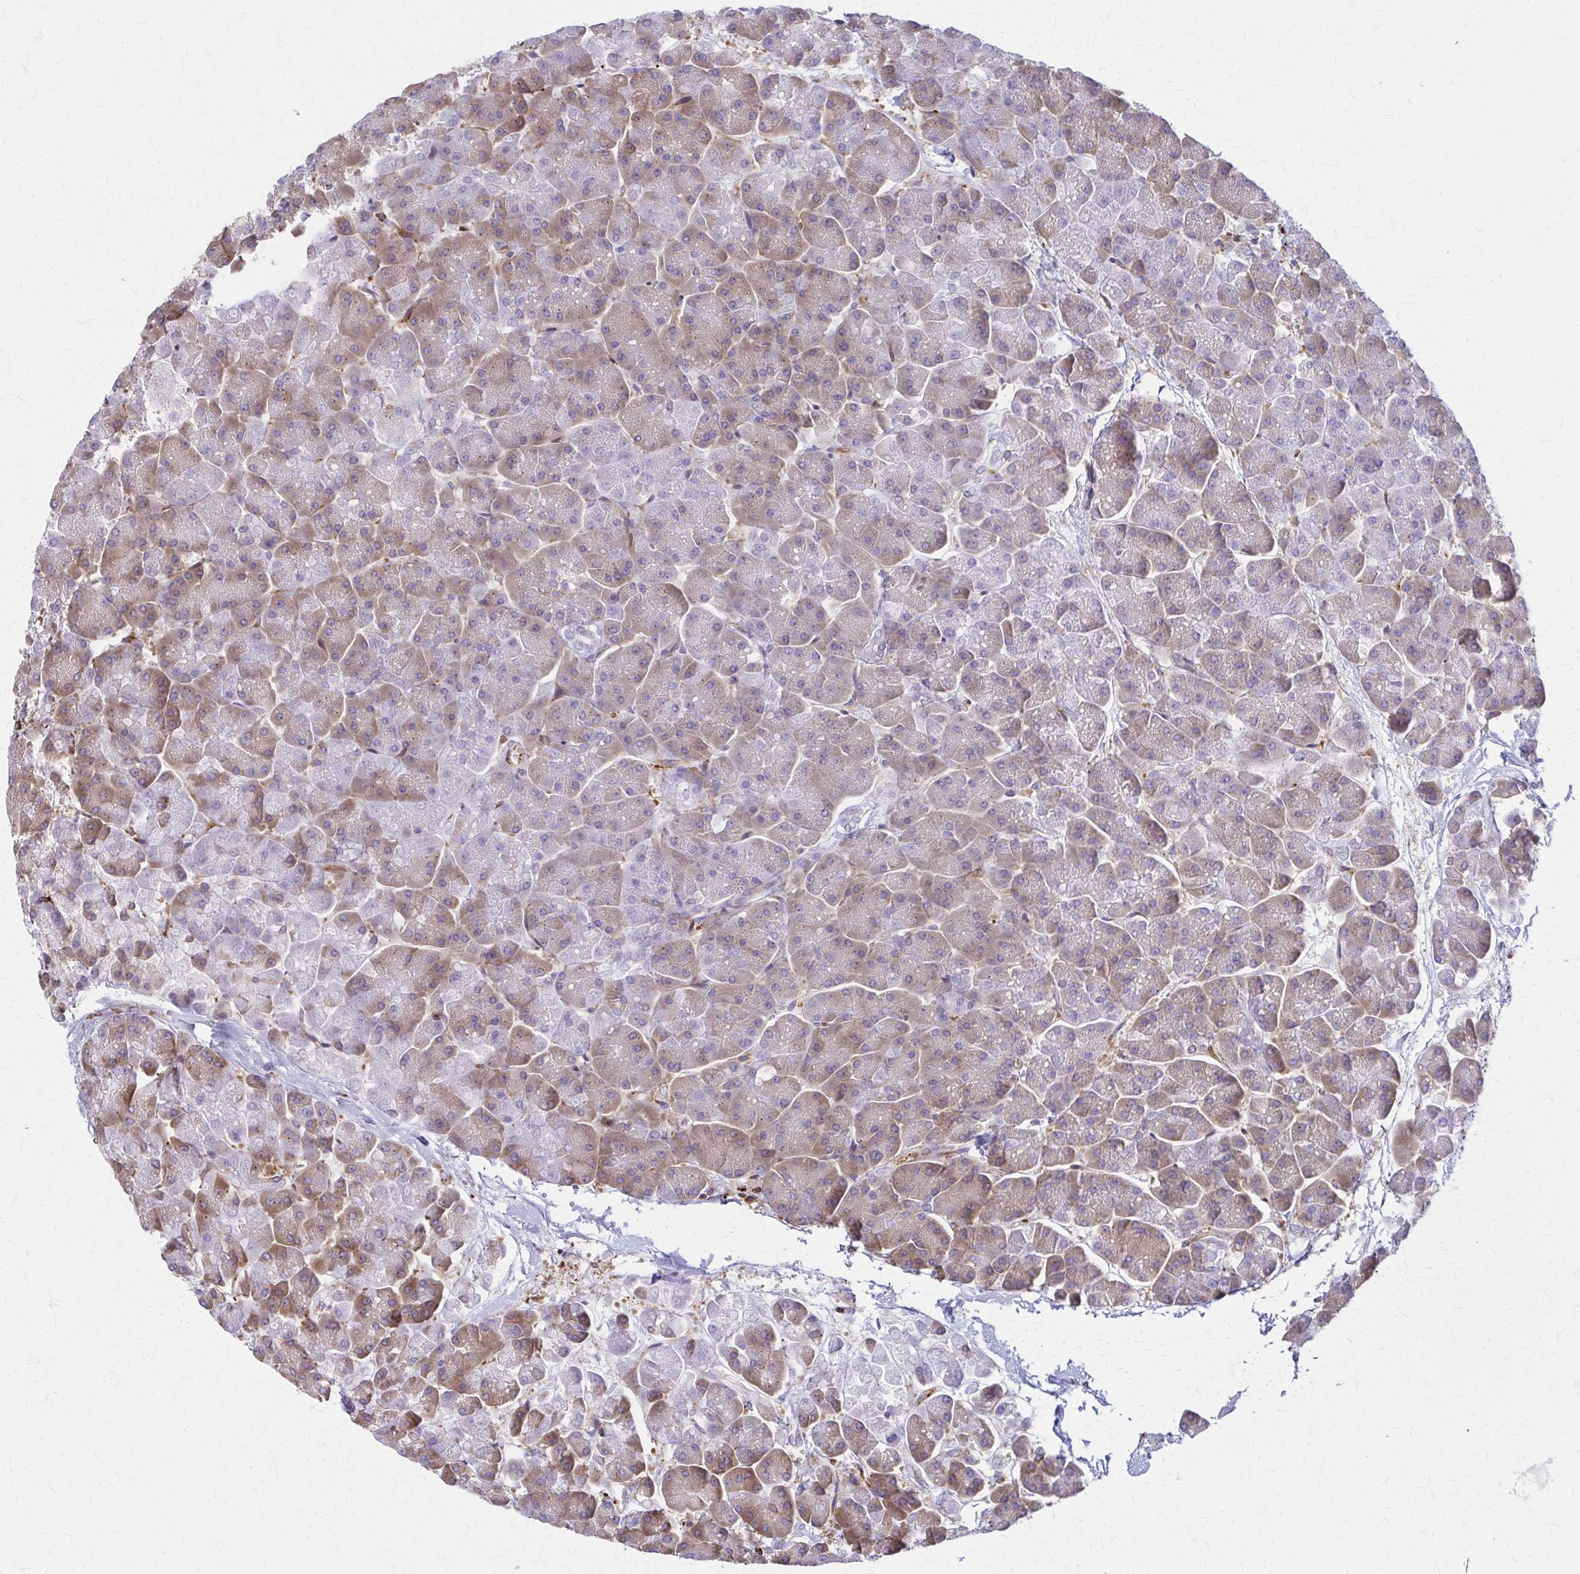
{"staining": {"intensity": "moderate", "quantity": "25%-75%", "location": "cytoplasmic/membranous"}, "tissue": "pancreas", "cell_type": "Exocrine glandular cells", "image_type": "normal", "snomed": [{"axis": "morphology", "description": "Normal tissue, NOS"}, {"axis": "topography", "description": "Pancreas"}, {"axis": "topography", "description": "Peripheral nerve tissue"}], "caption": "Protein positivity by immunohistochemistry (IHC) shows moderate cytoplasmic/membranous staining in approximately 25%-75% of exocrine glandular cells in normal pancreas.", "gene": "WASF2", "patient": {"sex": "male", "age": 54}}